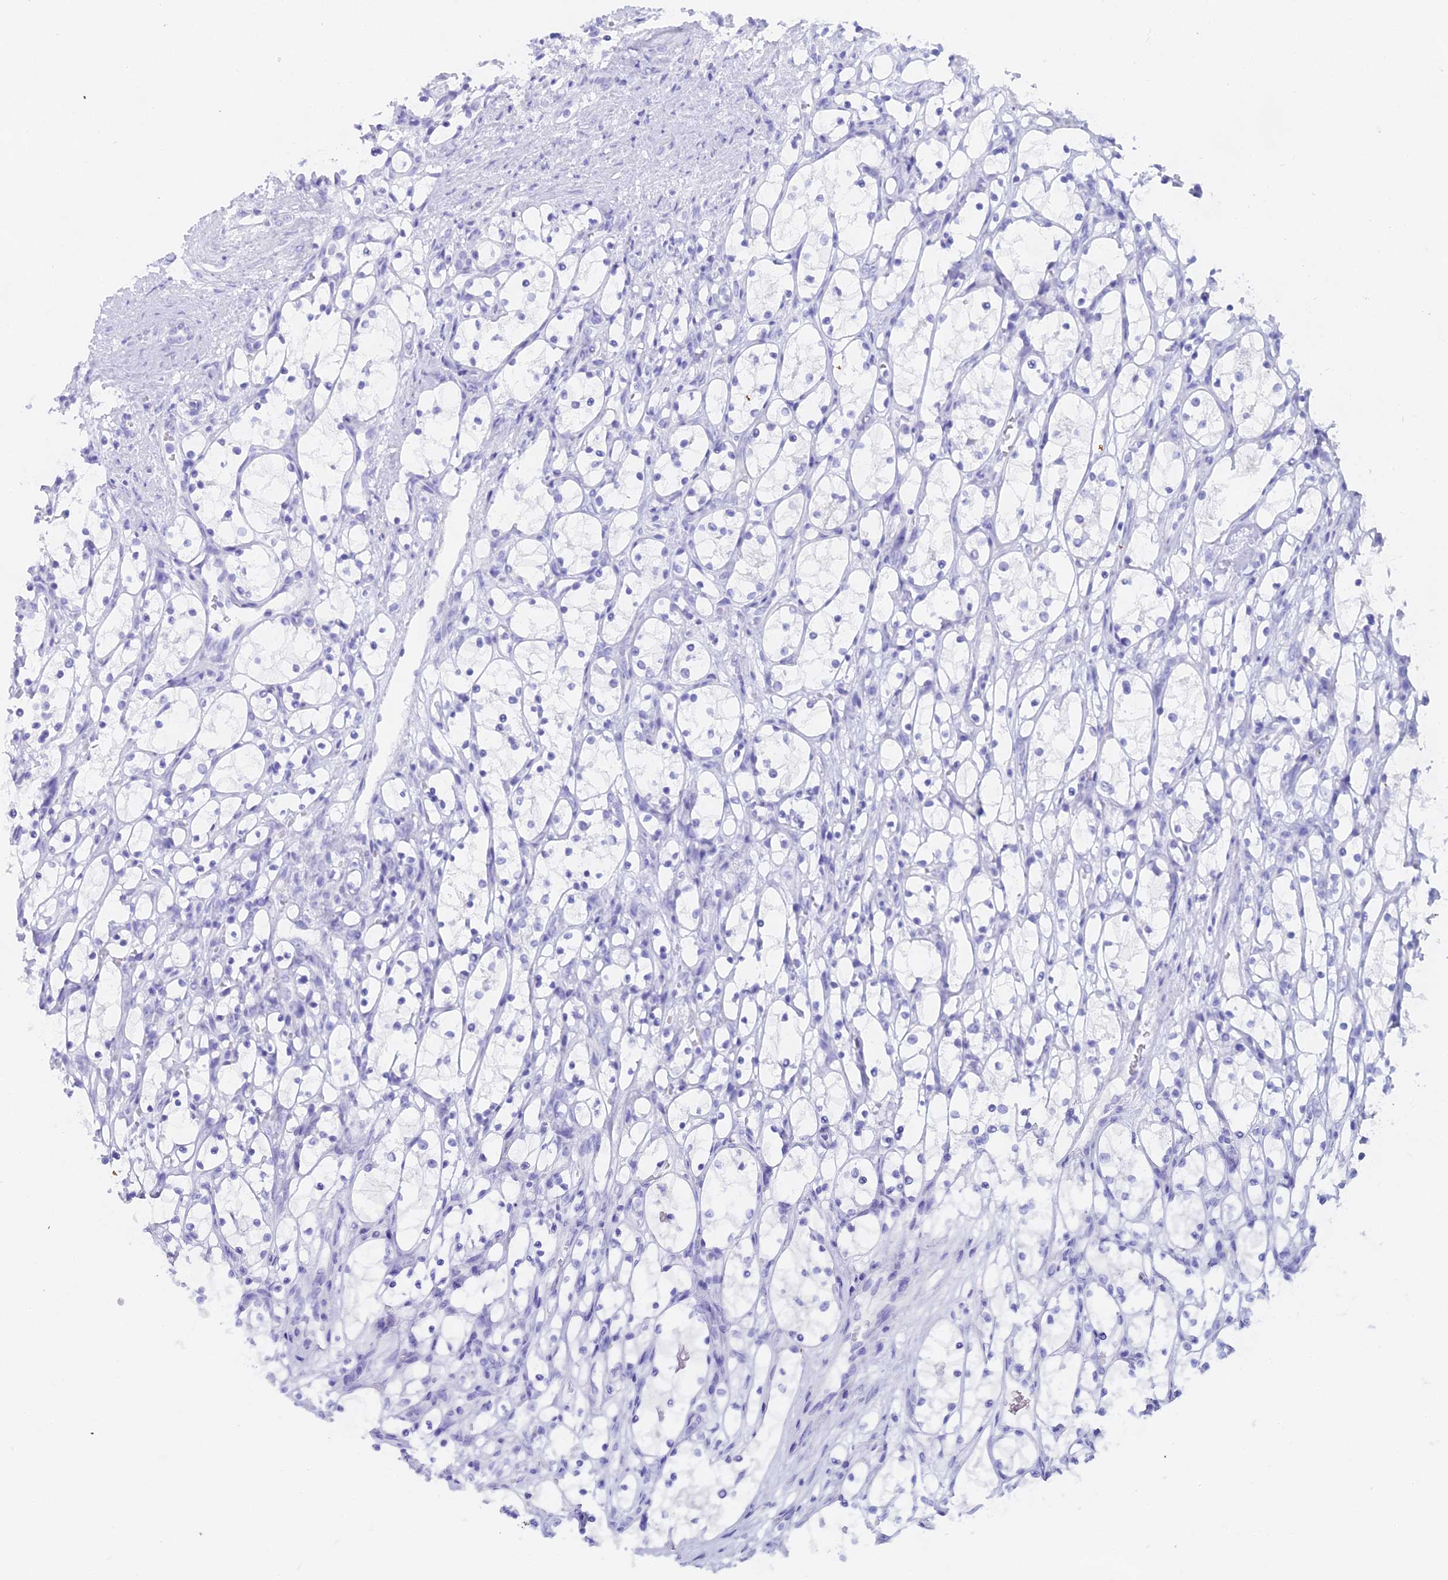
{"staining": {"intensity": "negative", "quantity": "none", "location": "none"}, "tissue": "renal cancer", "cell_type": "Tumor cells", "image_type": "cancer", "snomed": [{"axis": "morphology", "description": "Adenocarcinoma, NOS"}, {"axis": "topography", "description": "Kidney"}], "caption": "Tumor cells are negative for protein expression in human renal cancer. (Brightfield microscopy of DAB (3,3'-diaminobenzidine) immunohistochemistry at high magnification).", "gene": "CGB2", "patient": {"sex": "female", "age": 69}}